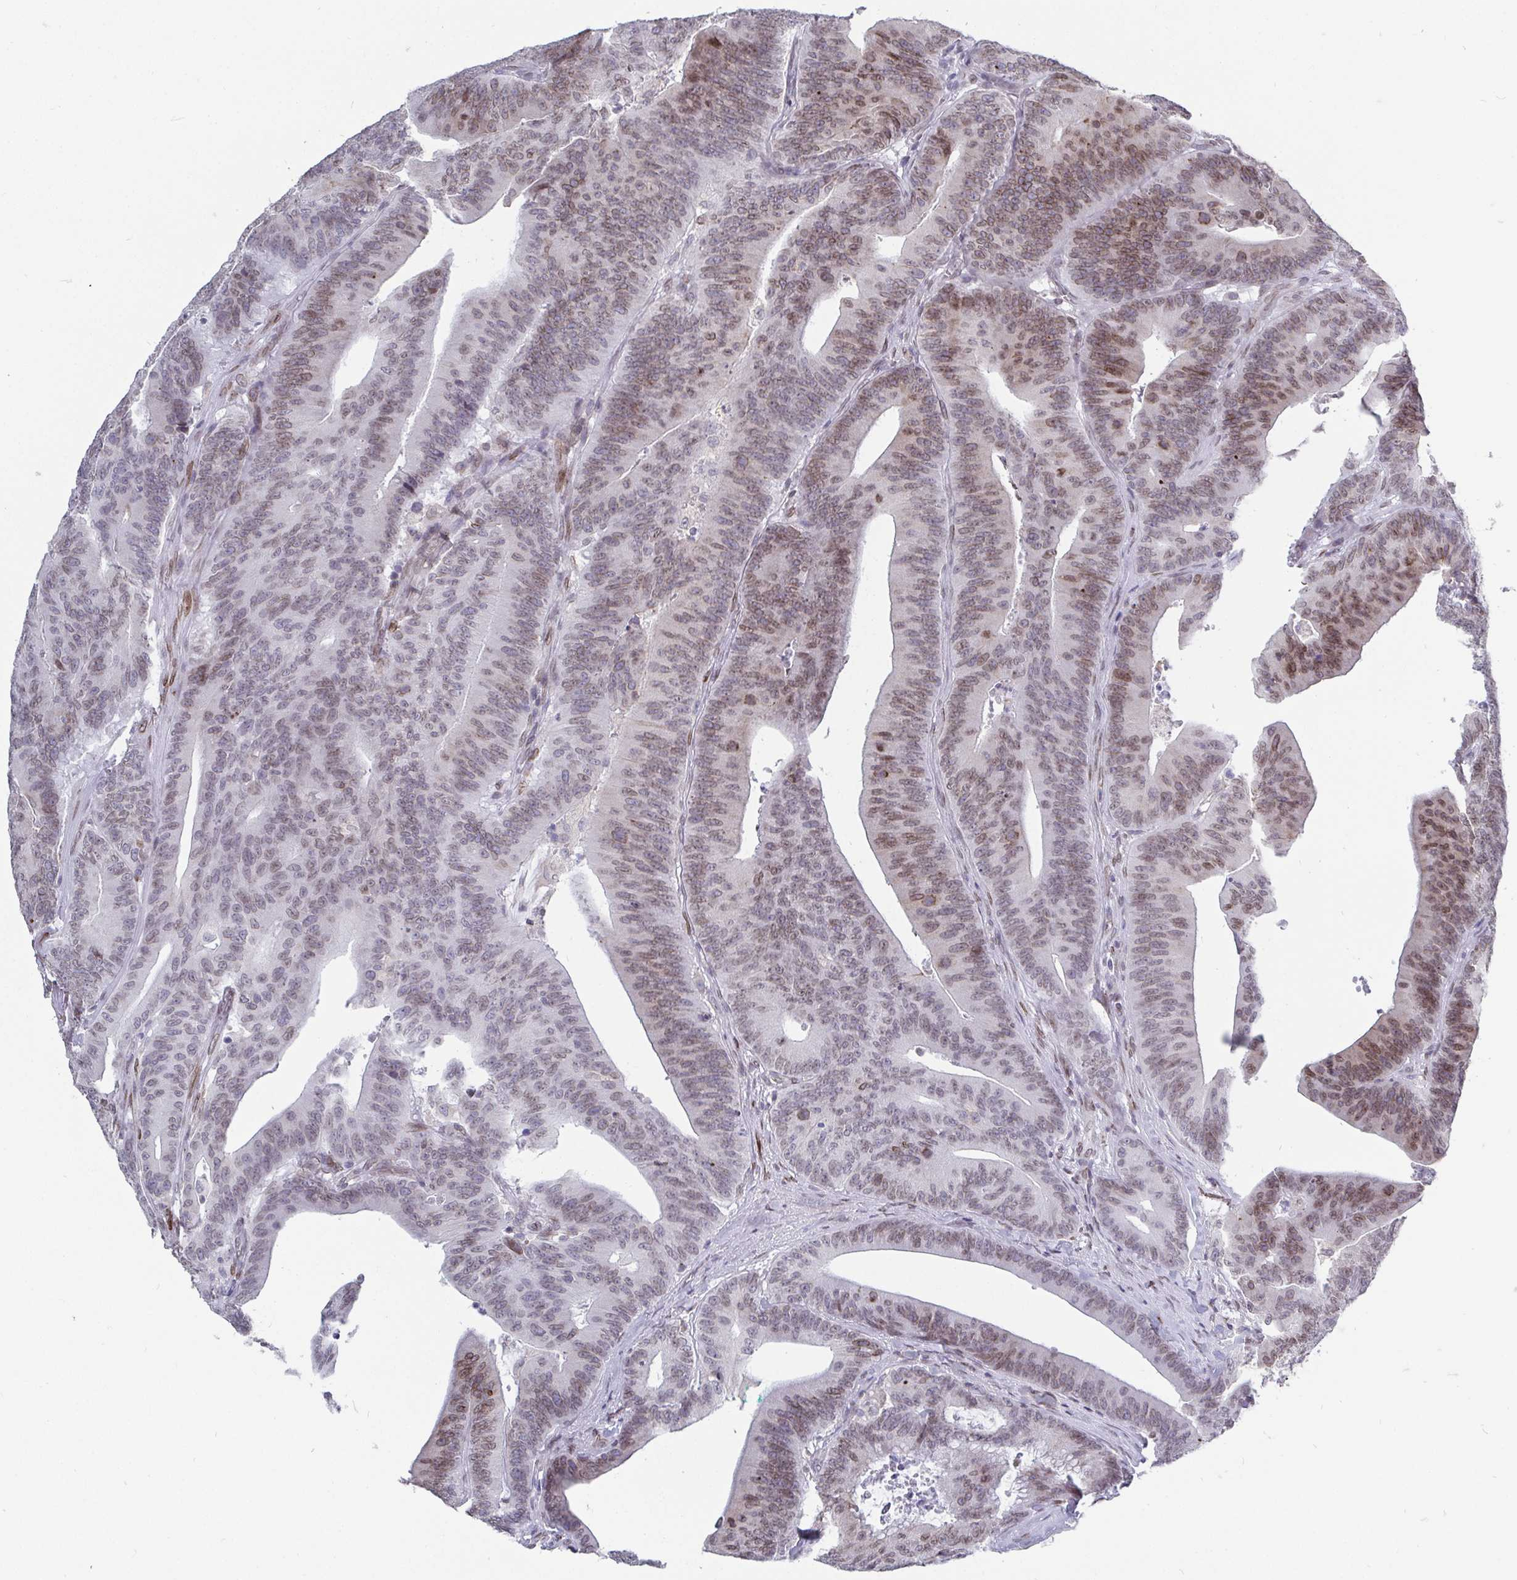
{"staining": {"intensity": "weak", "quantity": "<25%", "location": "nuclear"}, "tissue": "colorectal cancer", "cell_type": "Tumor cells", "image_type": "cancer", "snomed": [{"axis": "morphology", "description": "Adenocarcinoma, NOS"}, {"axis": "topography", "description": "Colon"}], "caption": "Tumor cells show no significant protein staining in colorectal adenocarcinoma. Nuclei are stained in blue.", "gene": "EMD", "patient": {"sex": "female", "age": 78}}